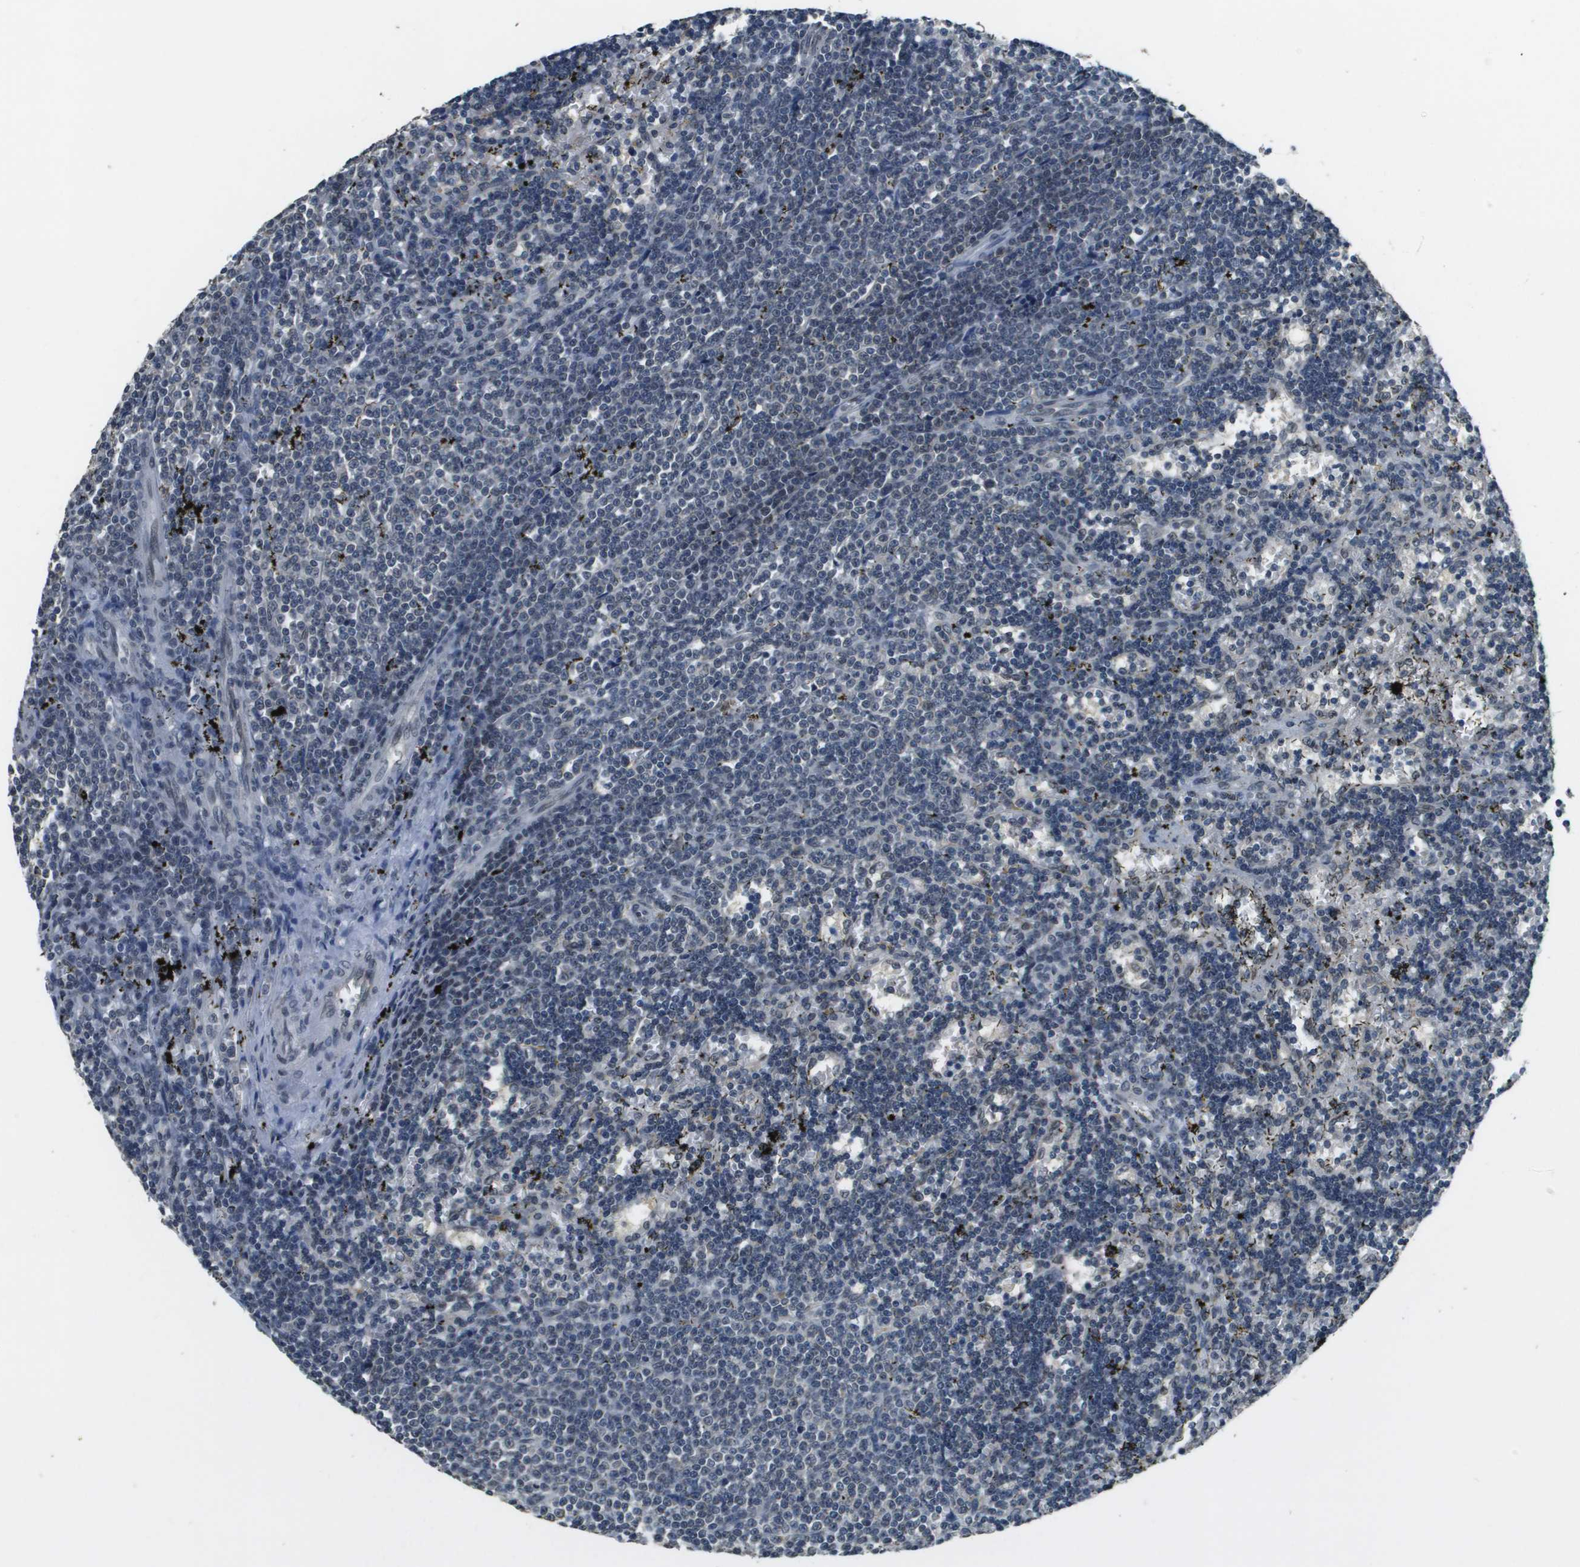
{"staining": {"intensity": "negative", "quantity": "none", "location": "none"}, "tissue": "lymphoma", "cell_type": "Tumor cells", "image_type": "cancer", "snomed": [{"axis": "morphology", "description": "Malignant lymphoma, non-Hodgkin's type, Low grade"}, {"axis": "topography", "description": "Spleen"}], "caption": "Immunohistochemistry micrograph of neoplastic tissue: lymphoma stained with DAB exhibits no significant protein expression in tumor cells.", "gene": "FANCC", "patient": {"sex": "male", "age": 60}}